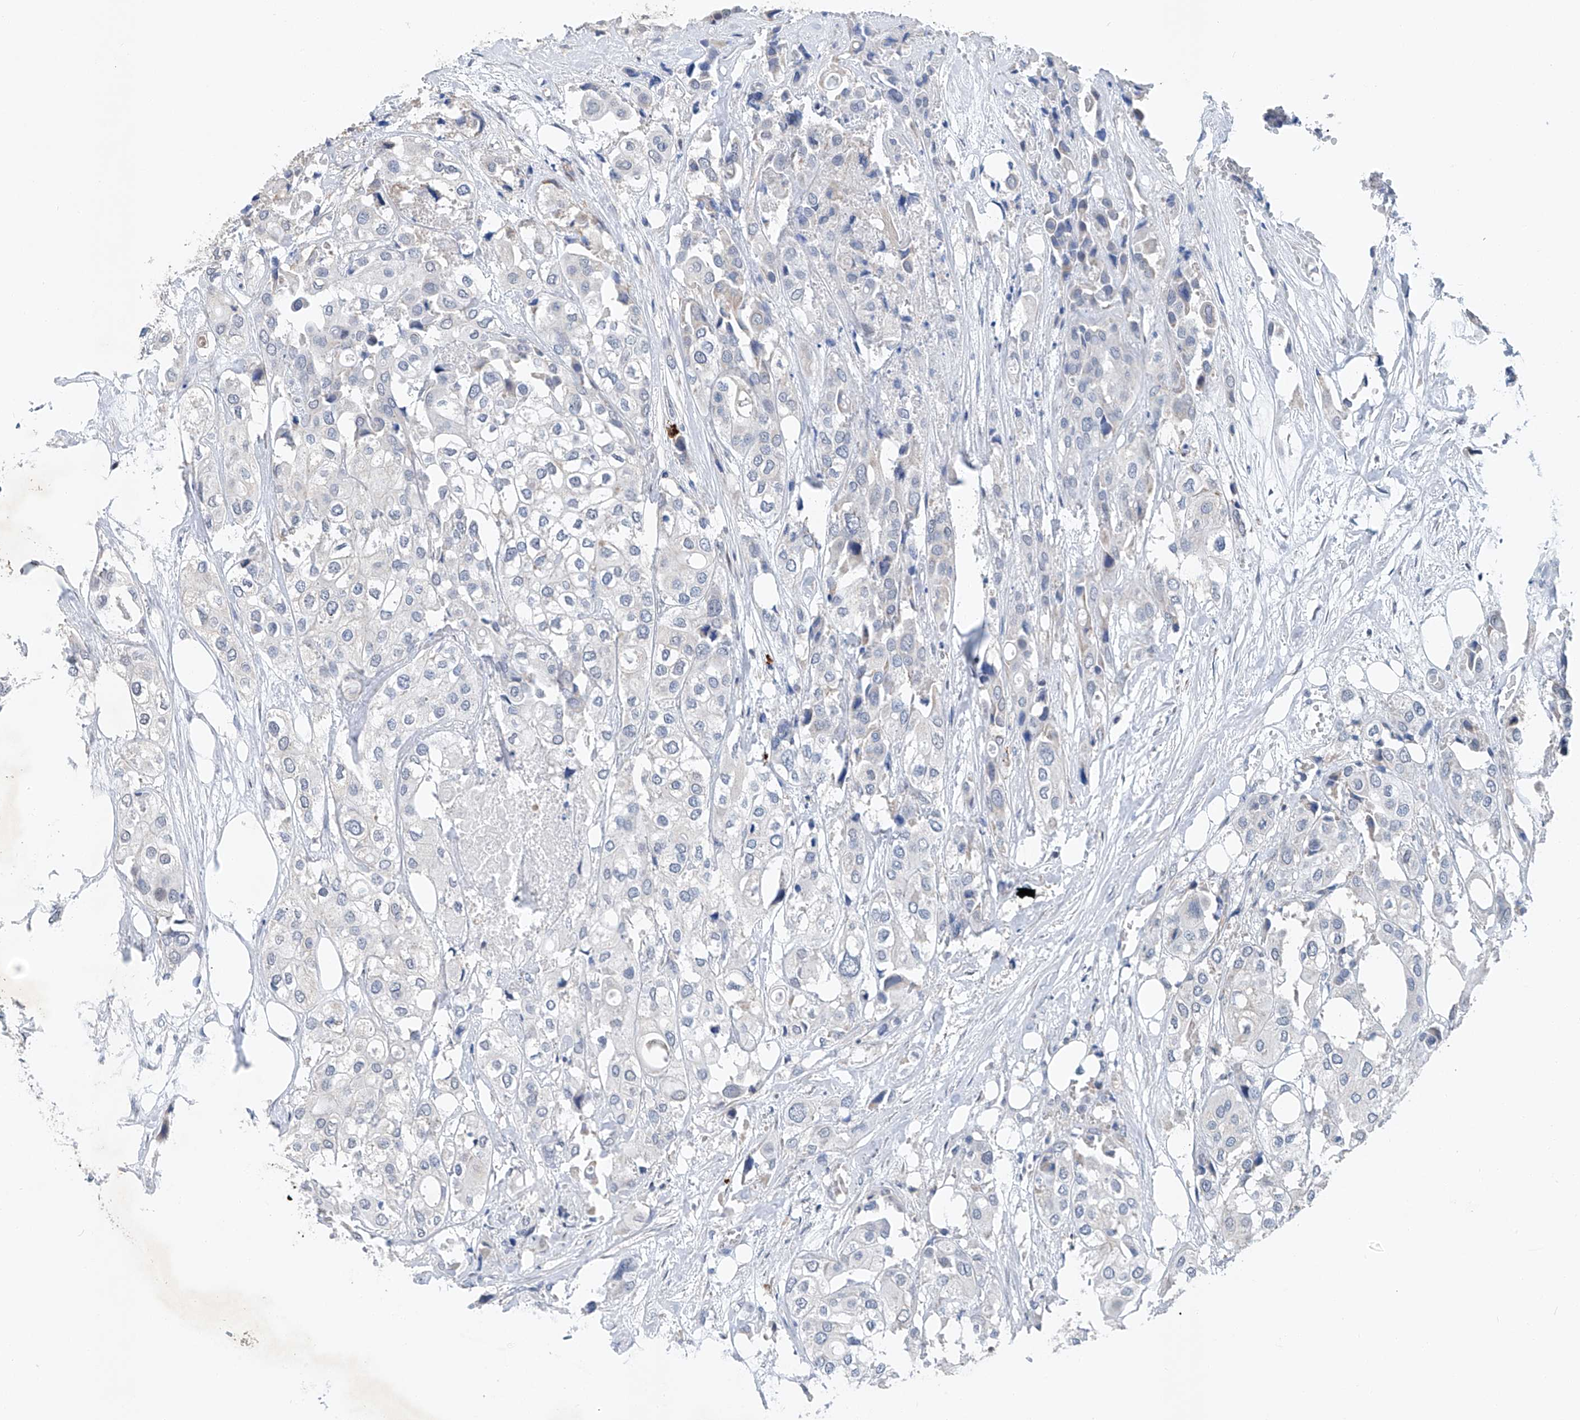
{"staining": {"intensity": "negative", "quantity": "none", "location": "none"}, "tissue": "urothelial cancer", "cell_type": "Tumor cells", "image_type": "cancer", "snomed": [{"axis": "morphology", "description": "Urothelial carcinoma, High grade"}, {"axis": "topography", "description": "Urinary bladder"}], "caption": "Immunohistochemistry image of neoplastic tissue: urothelial cancer stained with DAB (3,3'-diaminobenzidine) exhibits no significant protein staining in tumor cells. (Brightfield microscopy of DAB immunohistochemistry (IHC) at high magnification).", "gene": "KLF15", "patient": {"sex": "male", "age": 64}}